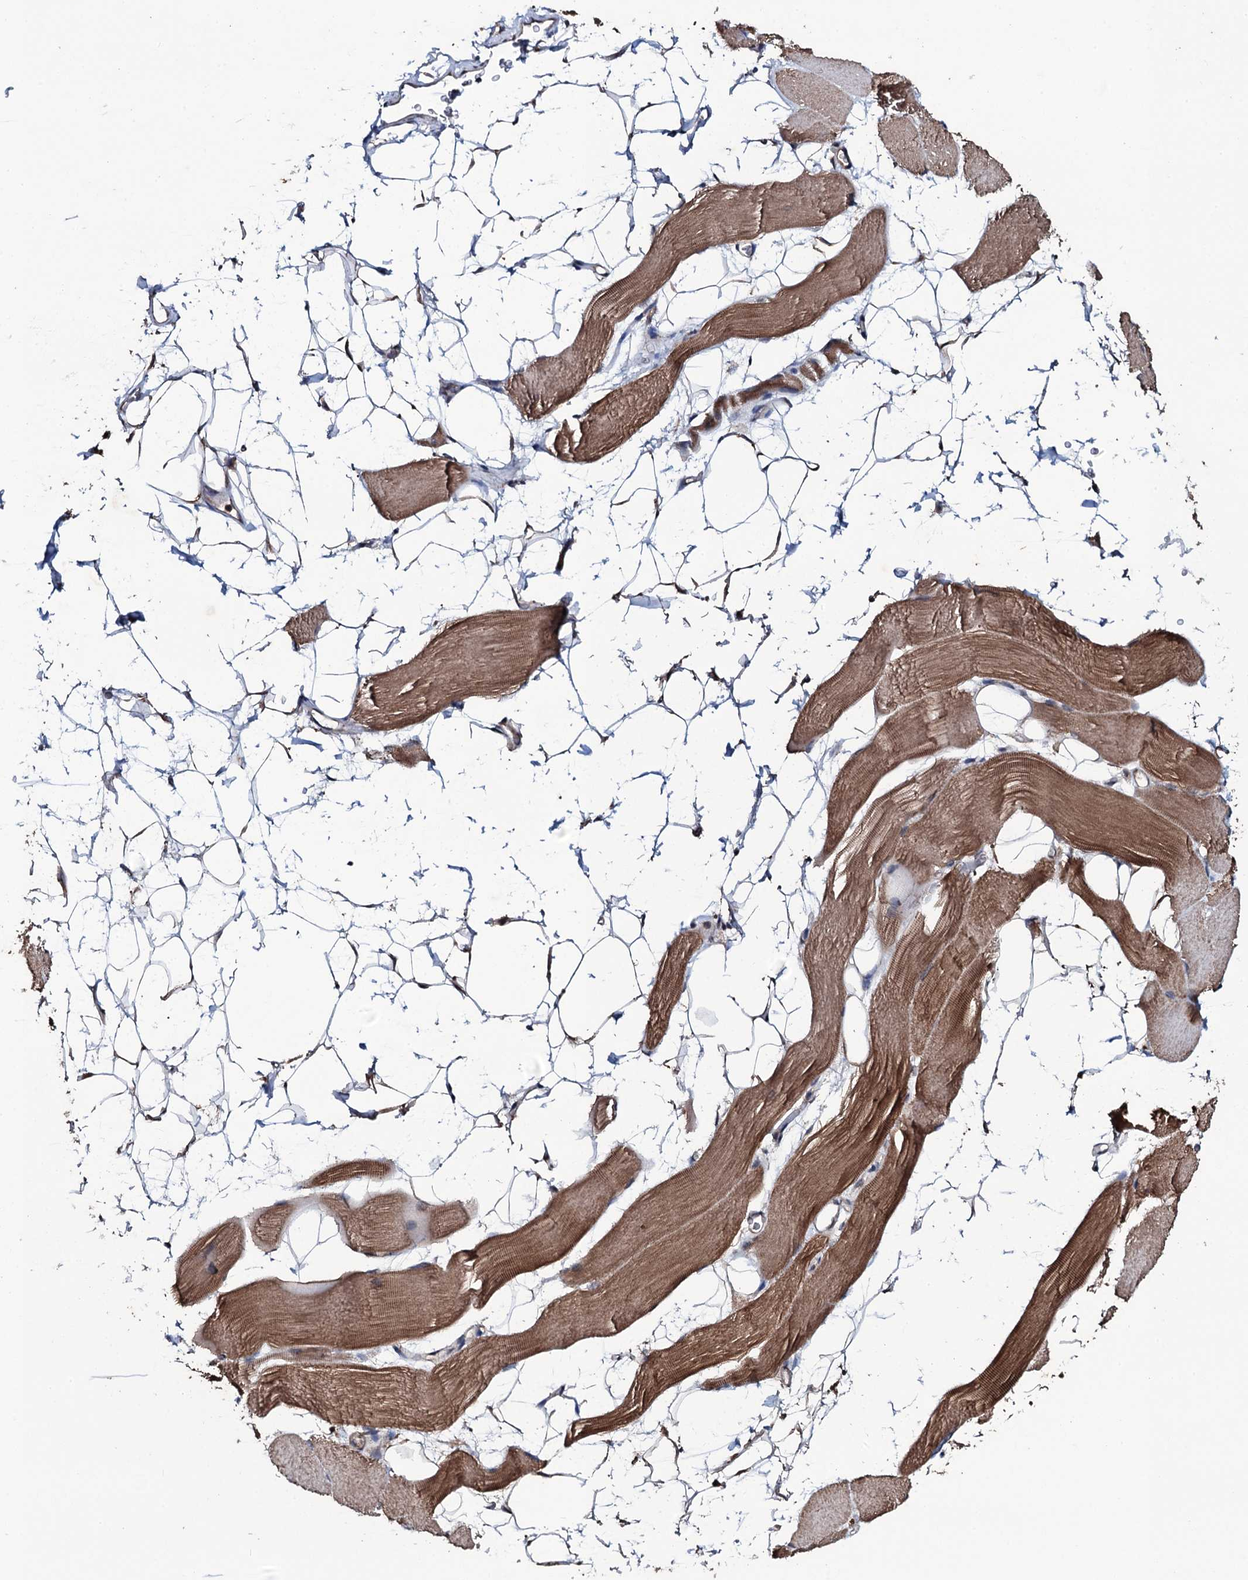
{"staining": {"intensity": "moderate", "quantity": ">75%", "location": "cytoplasmic/membranous"}, "tissue": "skeletal muscle", "cell_type": "Myocytes", "image_type": "normal", "snomed": [{"axis": "morphology", "description": "Normal tissue, NOS"}, {"axis": "topography", "description": "Skeletal muscle"}, {"axis": "topography", "description": "Parathyroid gland"}], "caption": "Protein expression by immunohistochemistry displays moderate cytoplasmic/membranous positivity in about >75% of myocytes in benign skeletal muscle.", "gene": "MRPS31", "patient": {"sex": "female", "age": 37}}